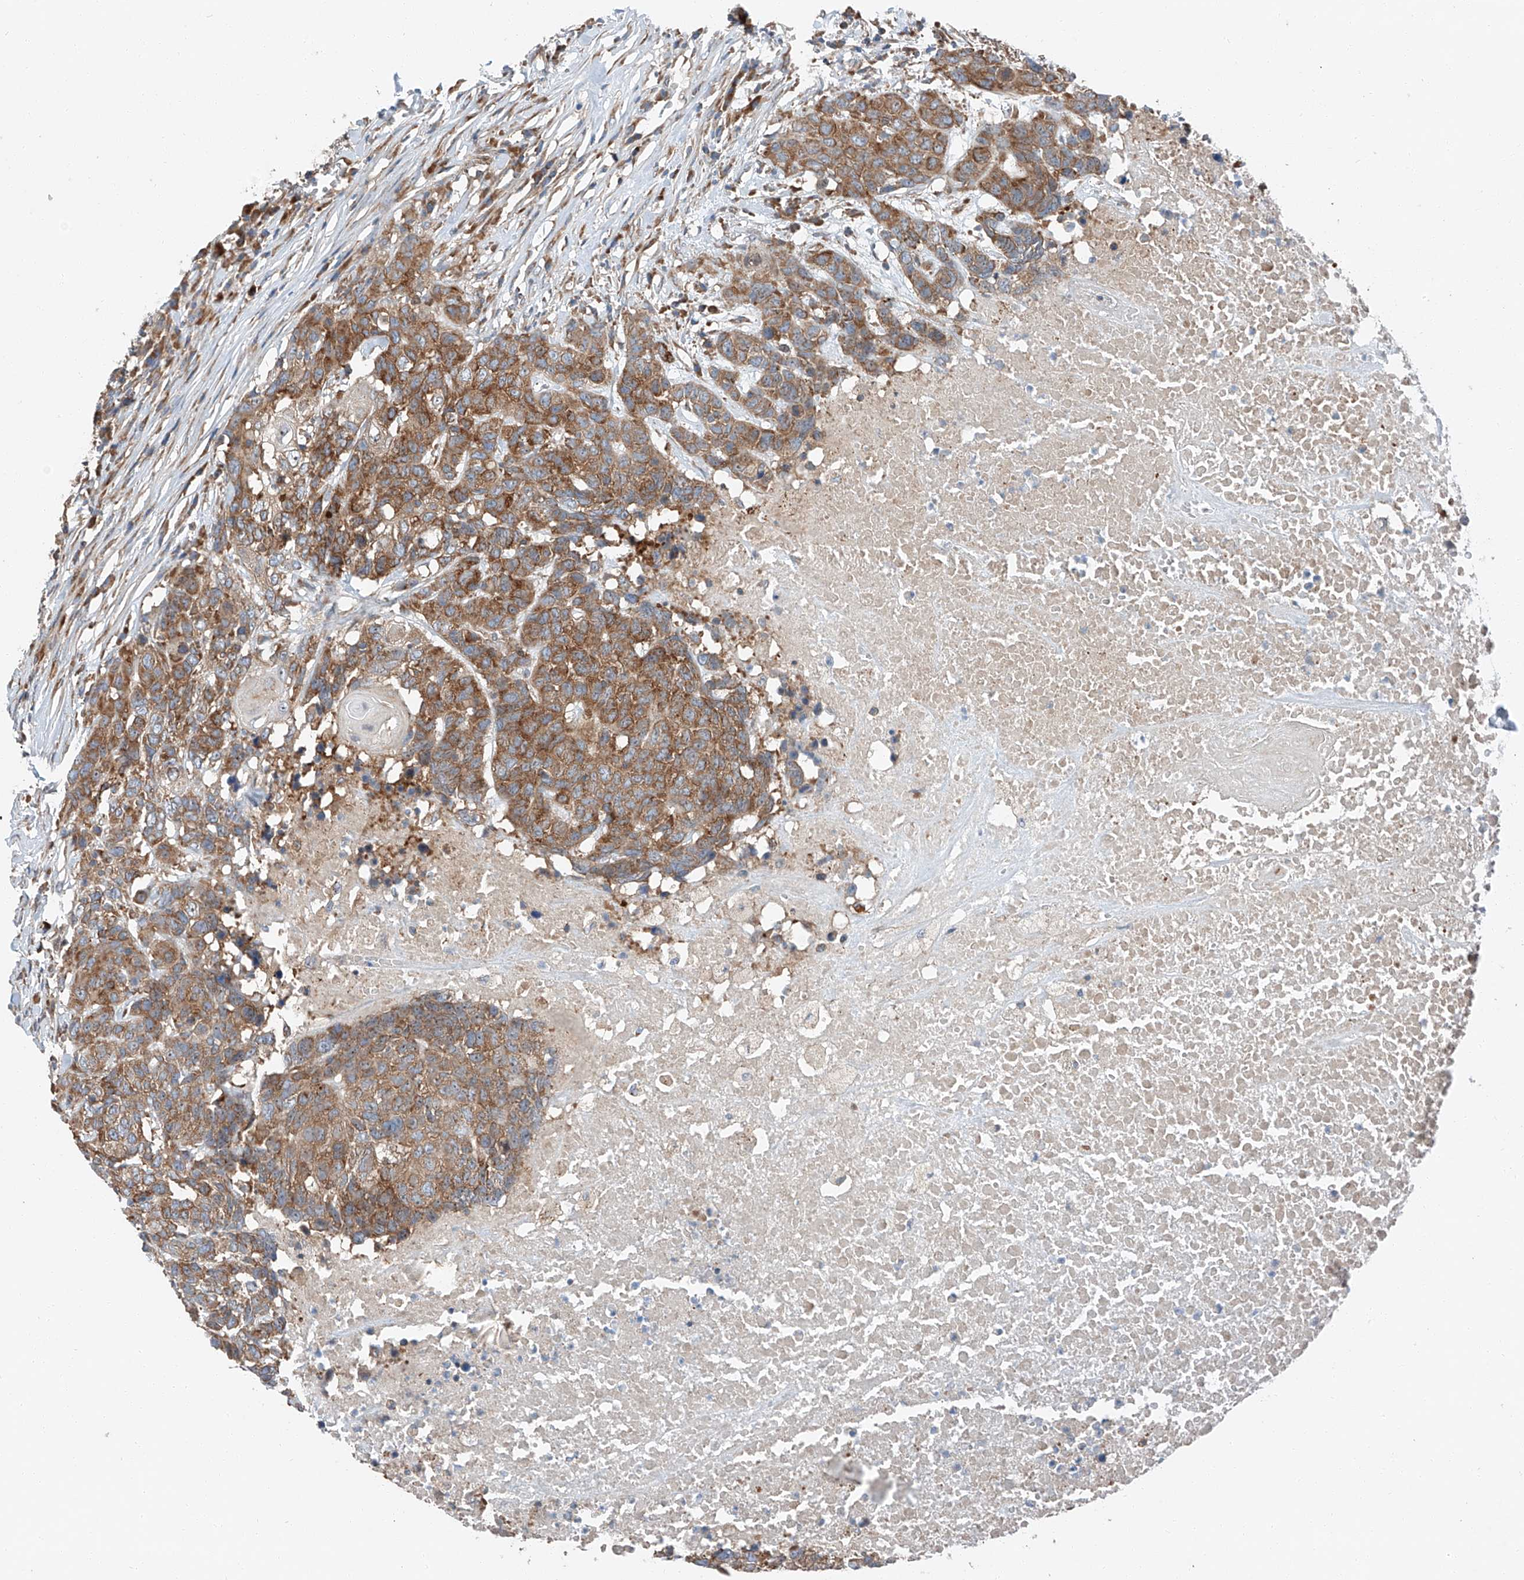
{"staining": {"intensity": "strong", "quantity": ">75%", "location": "cytoplasmic/membranous"}, "tissue": "head and neck cancer", "cell_type": "Tumor cells", "image_type": "cancer", "snomed": [{"axis": "morphology", "description": "Squamous cell carcinoma, NOS"}, {"axis": "topography", "description": "Head-Neck"}], "caption": "The histopathology image shows immunohistochemical staining of head and neck cancer. There is strong cytoplasmic/membranous positivity is seen in approximately >75% of tumor cells.", "gene": "ZC3H15", "patient": {"sex": "male", "age": 66}}